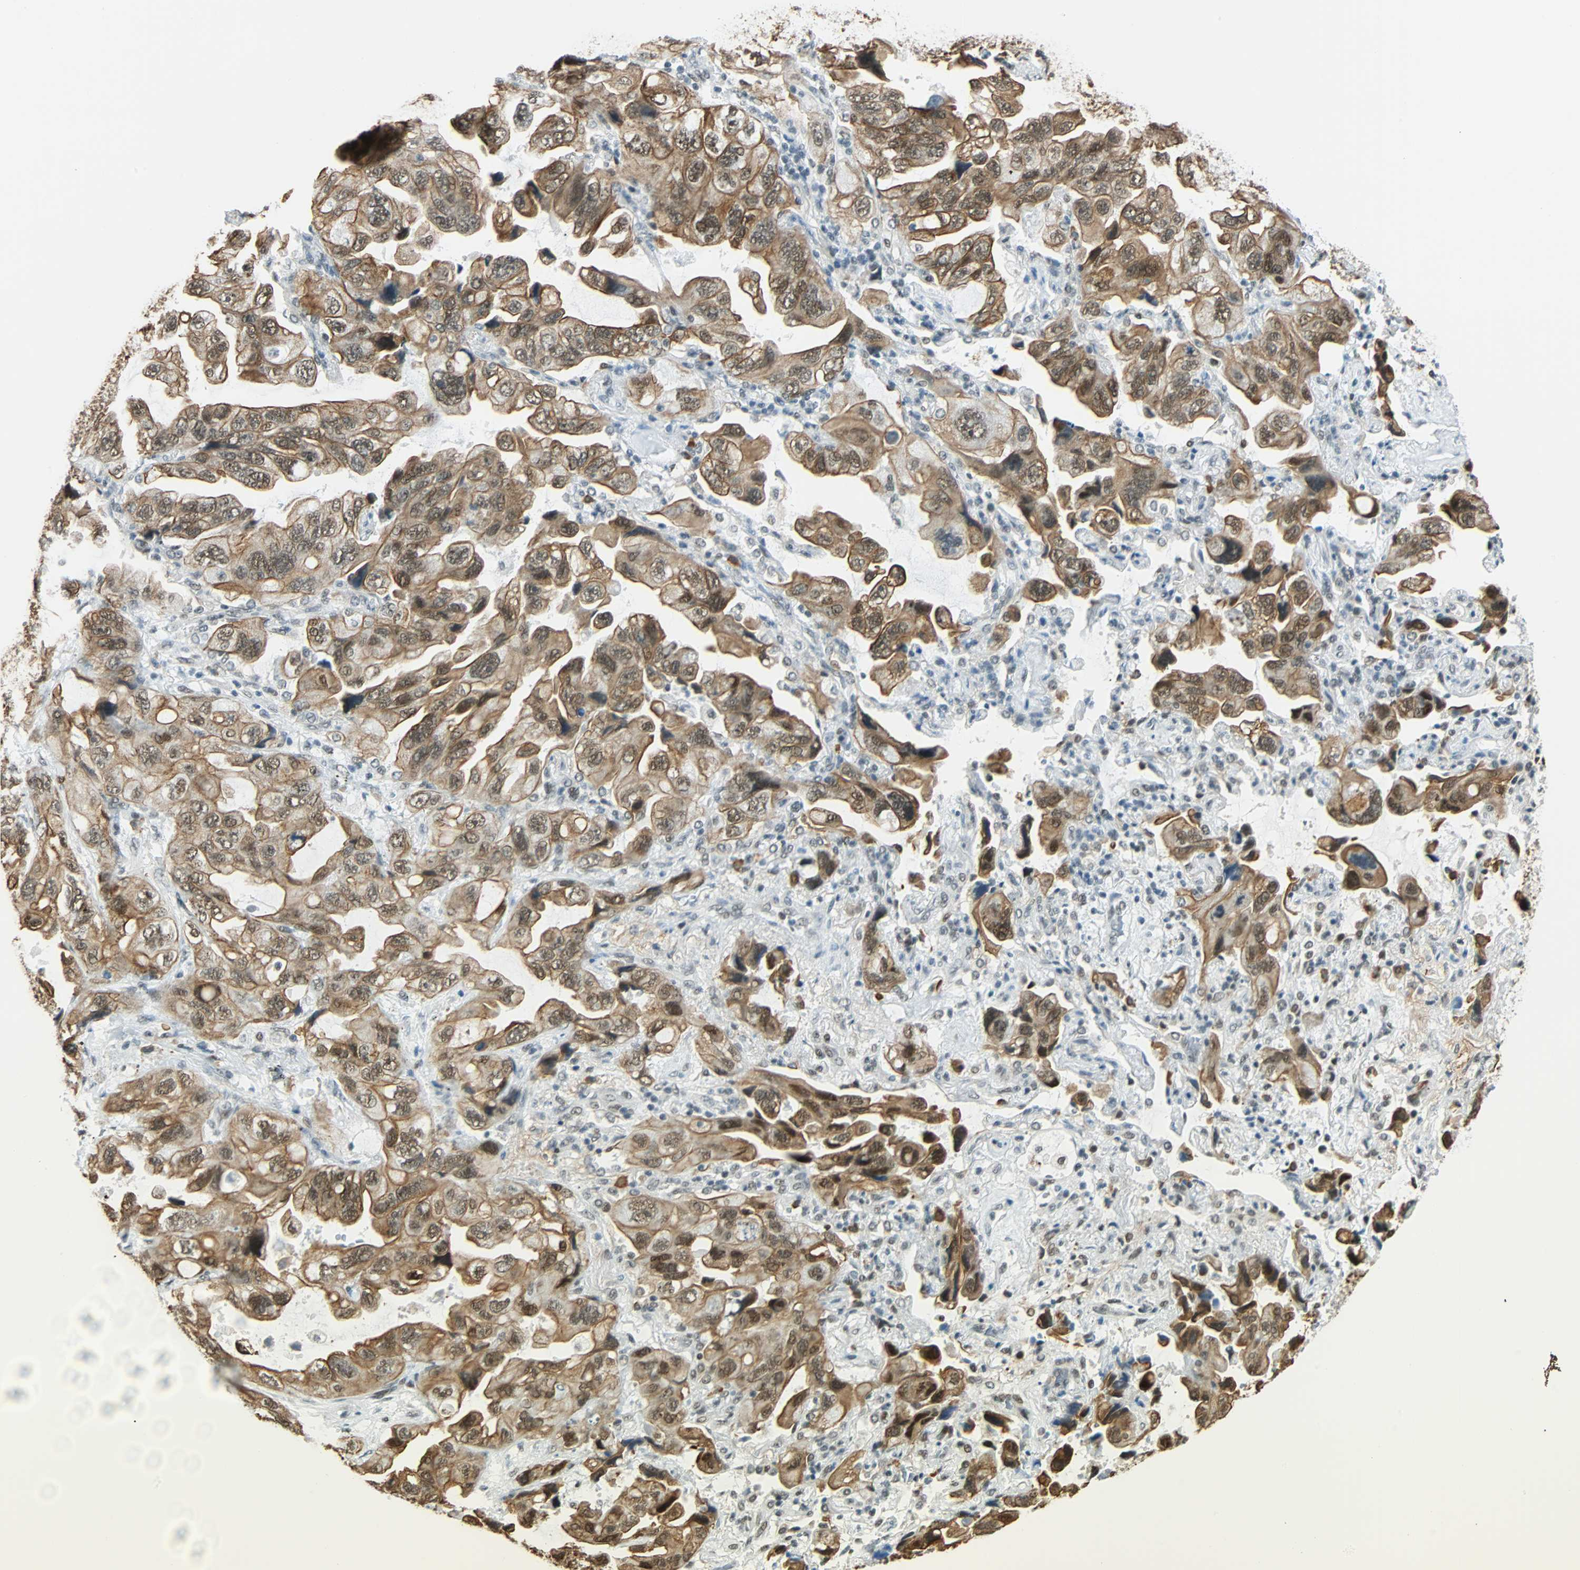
{"staining": {"intensity": "moderate", "quantity": ">75%", "location": "cytoplasmic/membranous,nuclear"}, "tissue": "lung cancer", "cell_type": "Tumor cells", "image_type": "cancer", "snomed": [{"axis": "morphology", "description": "Squamous cell carcinoma, NOS"}, {"axis": "topography", "description": "Lung"}], "caption": "IHC of human squamous cell carcinoma (lung) shows medium levels of moderate cytoplasmic/membranous and nuclear positivity in approximately >75% of tumor cells. (IHC, brightfield microscopy, high magnification).", "gene": "NELFE", "patient": {"sex": "female", "age": 73}}